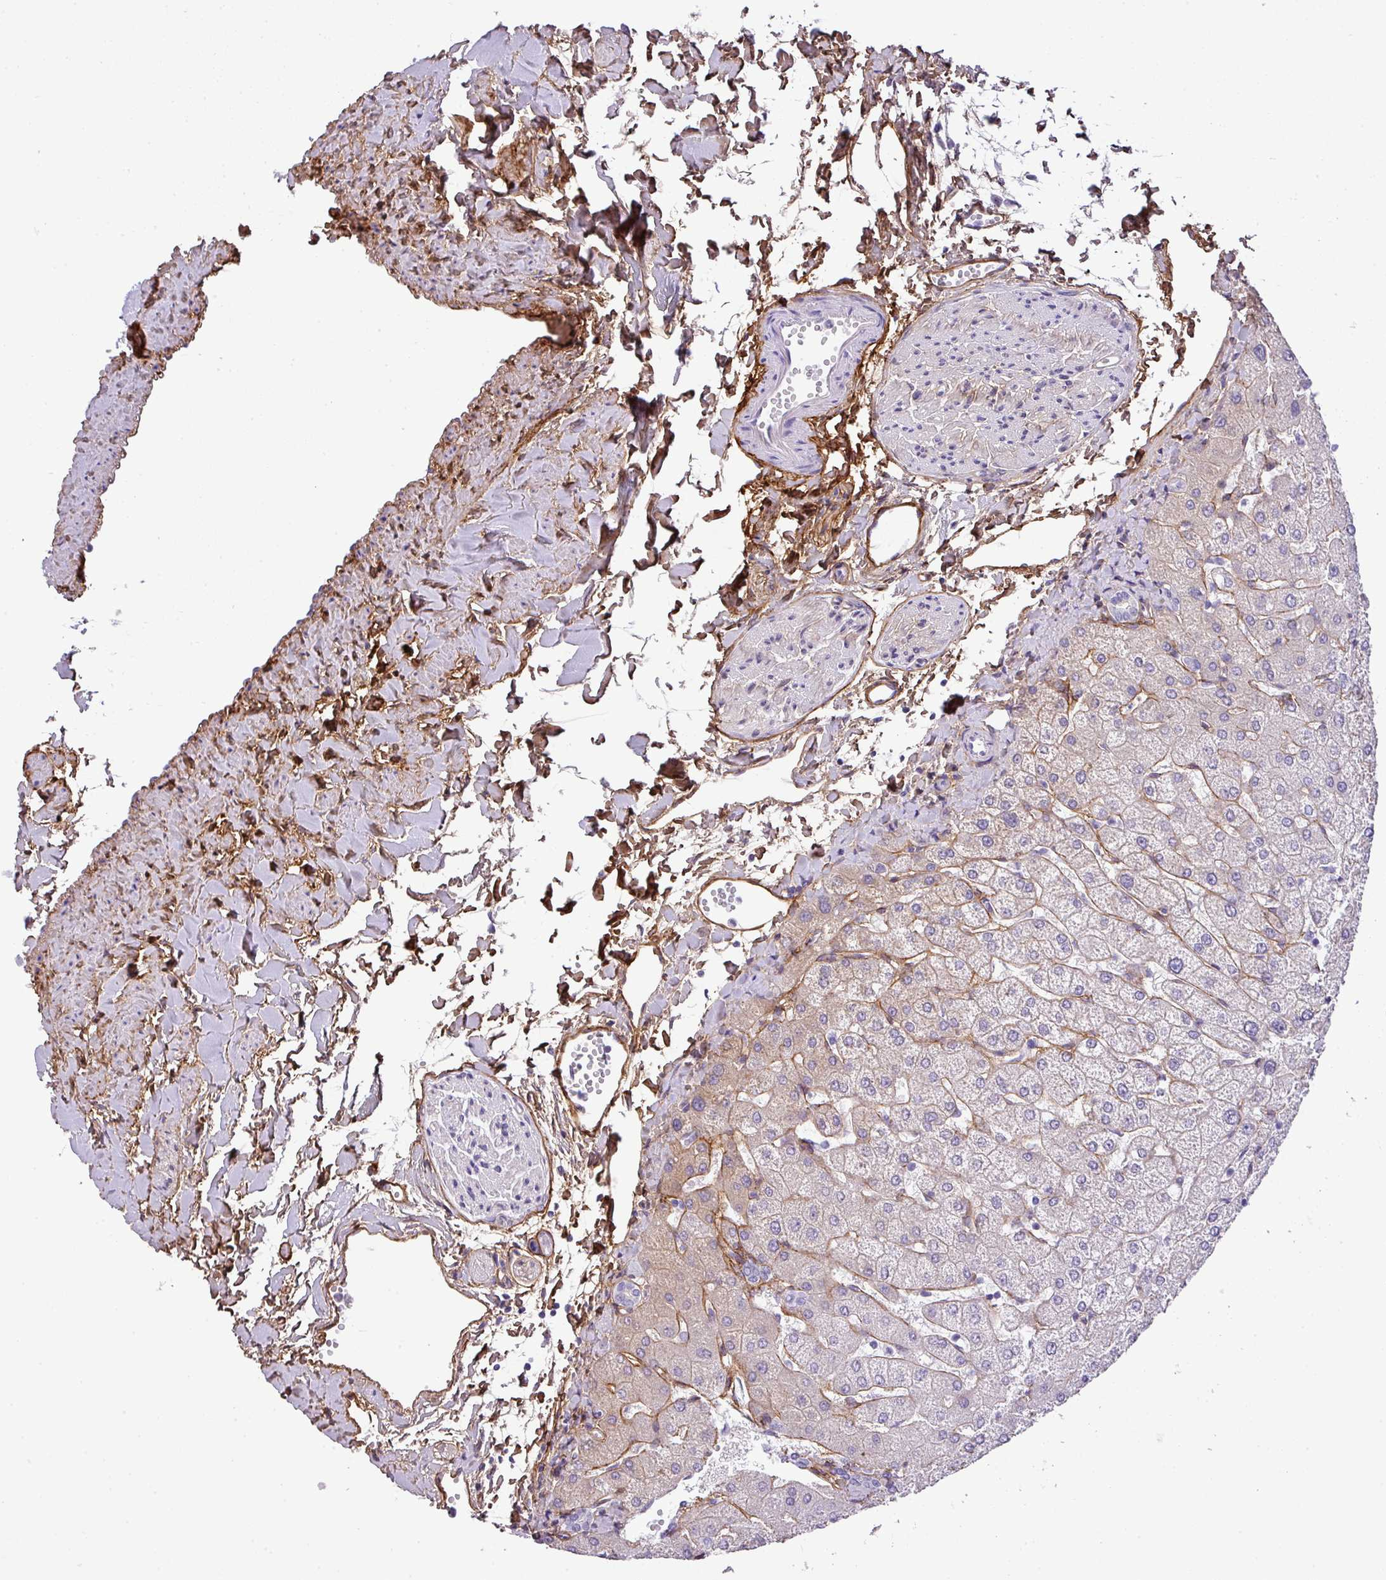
{"staining": {"intensity": "negative", "quantity": "none", "location": "none"}, "tissue": "liver", "cell_type": "Cholangiocytes", "image_type": "normal", "snomed": [{"axis": "morphology", "description": "Normal tissue, NOS"}, {"axis": "topography", "description": "Liver"}], "caption": "DAB immunohistochemical staining of normal human liver demonstrates no significant positivity in cholangiocytes.", "gene": "PARD6G", "patient": {"sex": "female", "age": 54}}